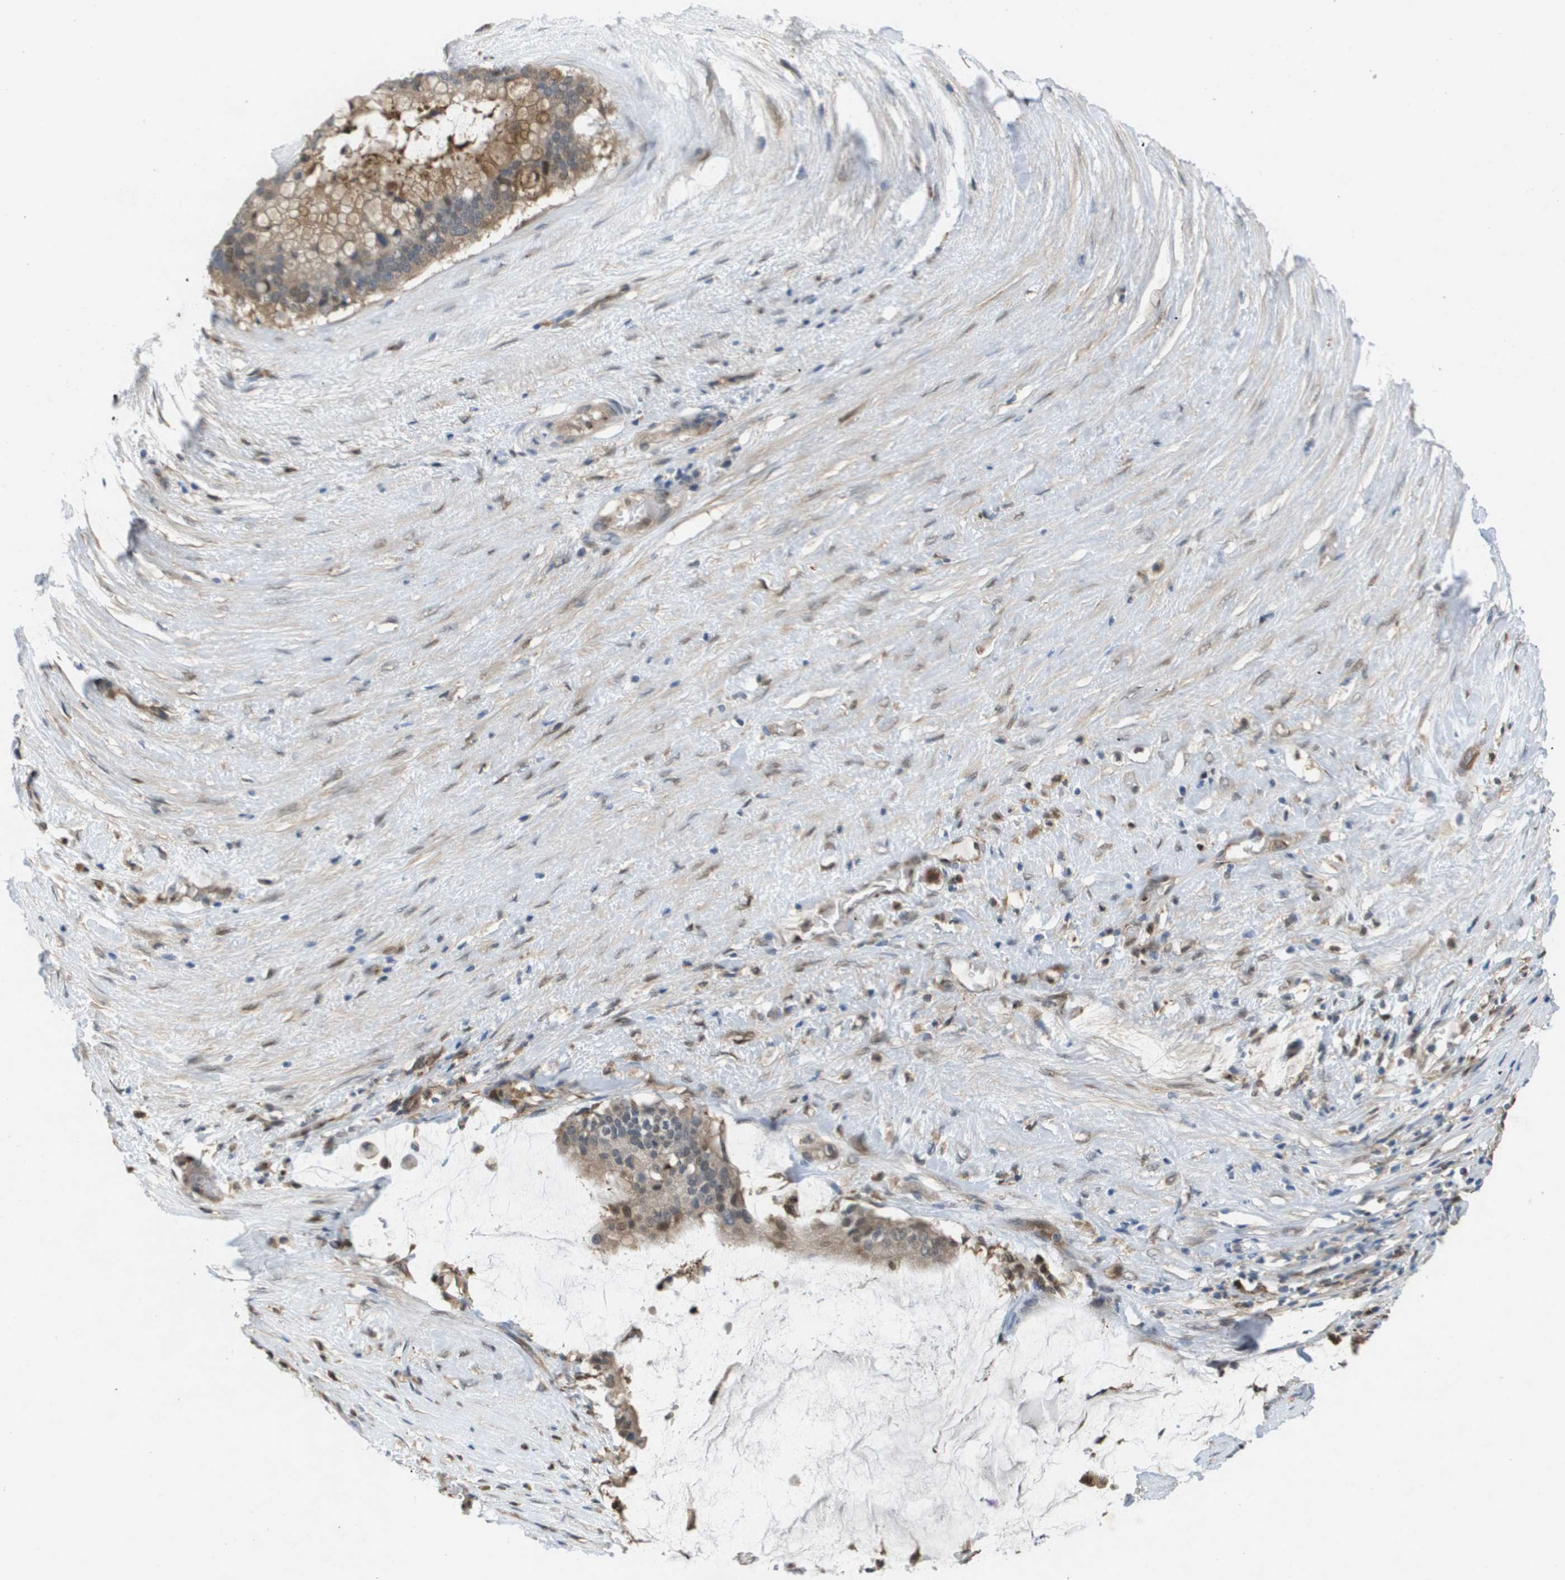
{"staining": {"intensity": "moderate", "quantity": ">75%", "location": "cytoplasmic/membranous,nuclear"}, "tissue": "pancreatic cancer", "cell_type": "Tumor cells", "image_type": "cancer", "snomed": [{"axis": "morphology", "description": "Adenocarcinoma, NOS"}, {"axis": "topography", "description": "Pancreas"}], "caption": "This histopathology image demonstrates IHC staining of pancreatic adenocarcinoma, with medium moderate cytoplasmic/membranous and nuclear expression in approximately >75% of tumor cells.", "gene": "PALD1", "patient": {"sex": "male", "age": 41}}